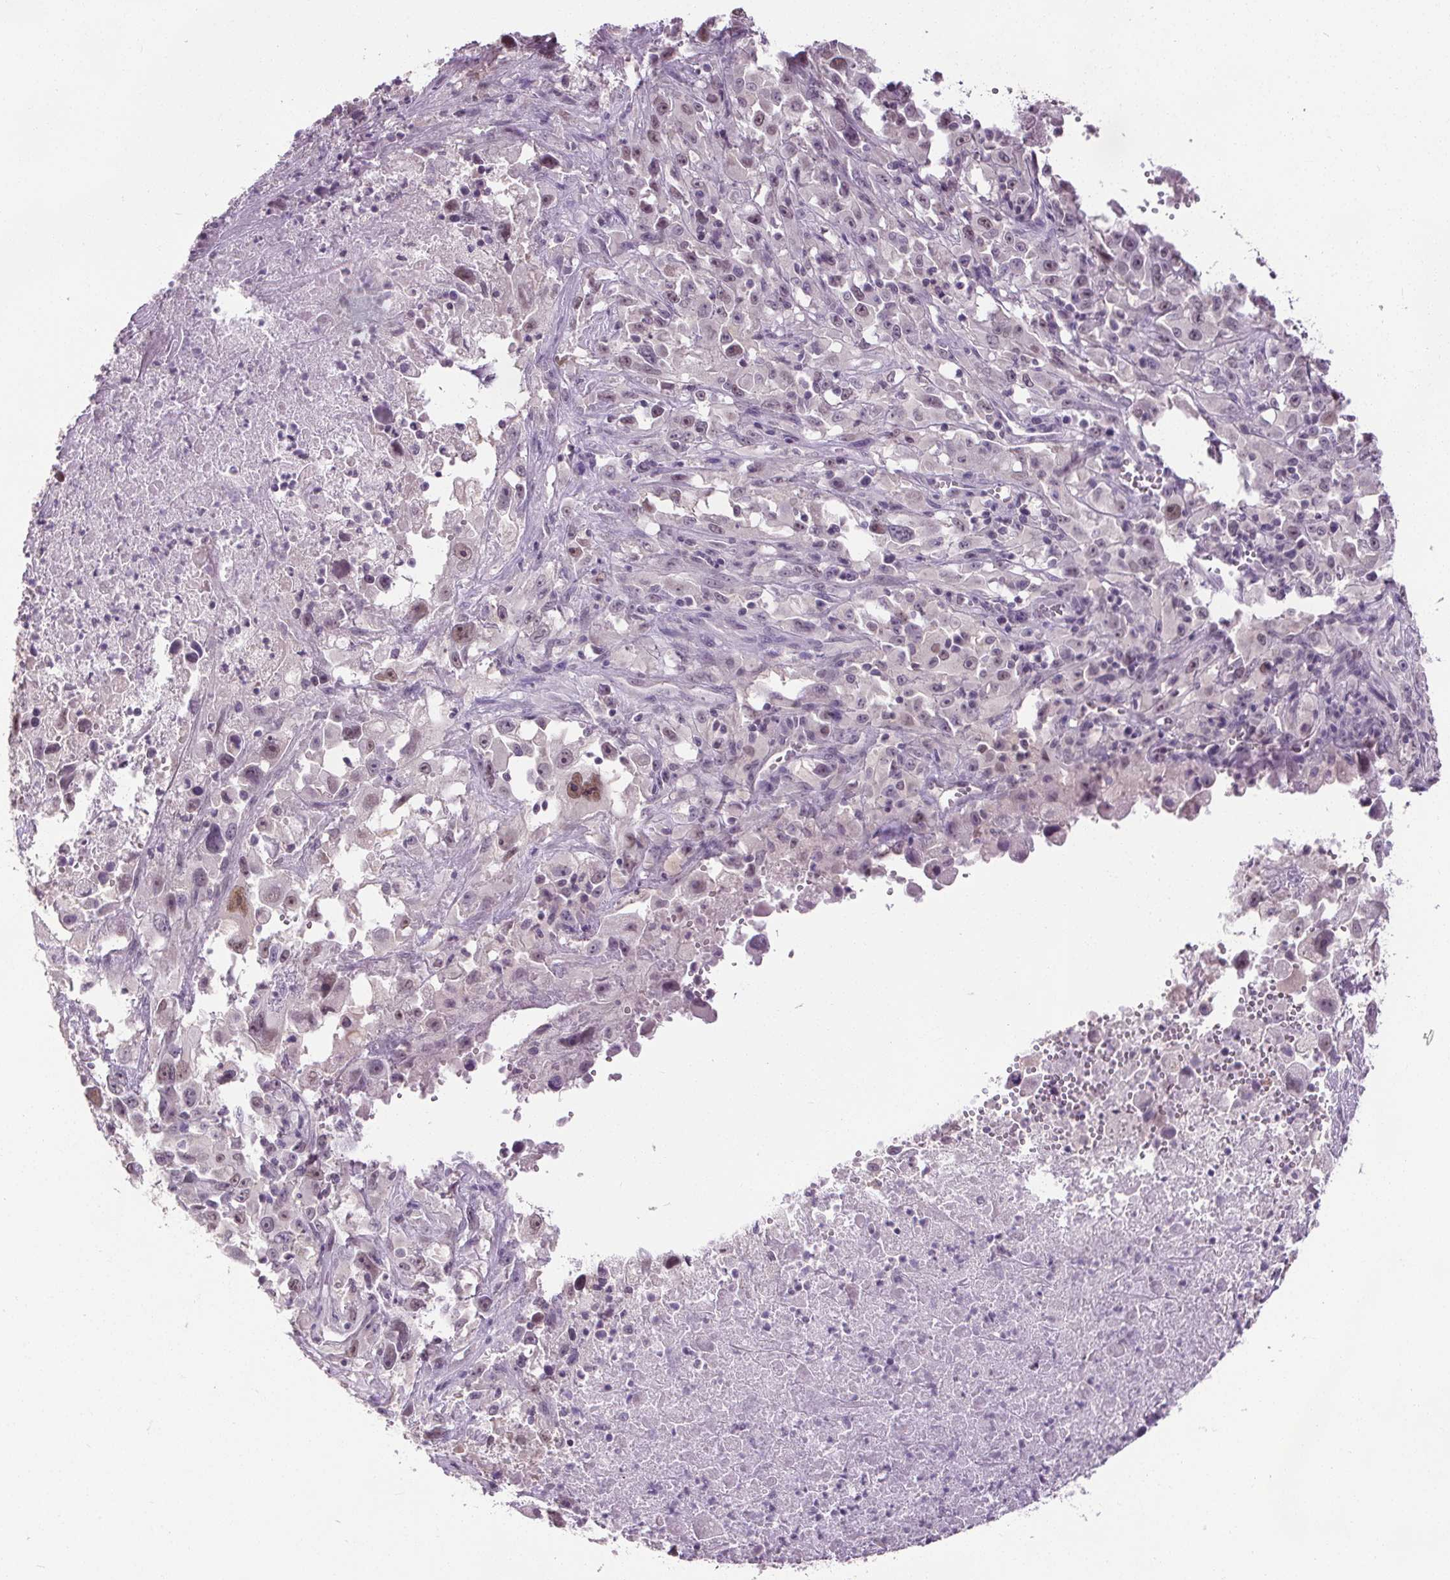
{"staining": {"intensity": "moderate", "quantity": "<25%", "location": "nuclear"}, "tissue": "melanoma", "cell_type": "Tumor cells", "image_type": "cancer", "snomed": [{"axis": "morphology", "description": "Malignant melanoma, Metastatic site"}, {"axis": "topography", "description": "Soft tissue"}], "caption": "Immunohistochemical staining of melanoma shows low levels of moderate nuclear protein expression in about <25% of tumor cells.", "gene": "SLC2A9", "patient": {"sex": "male", "age": 50}}